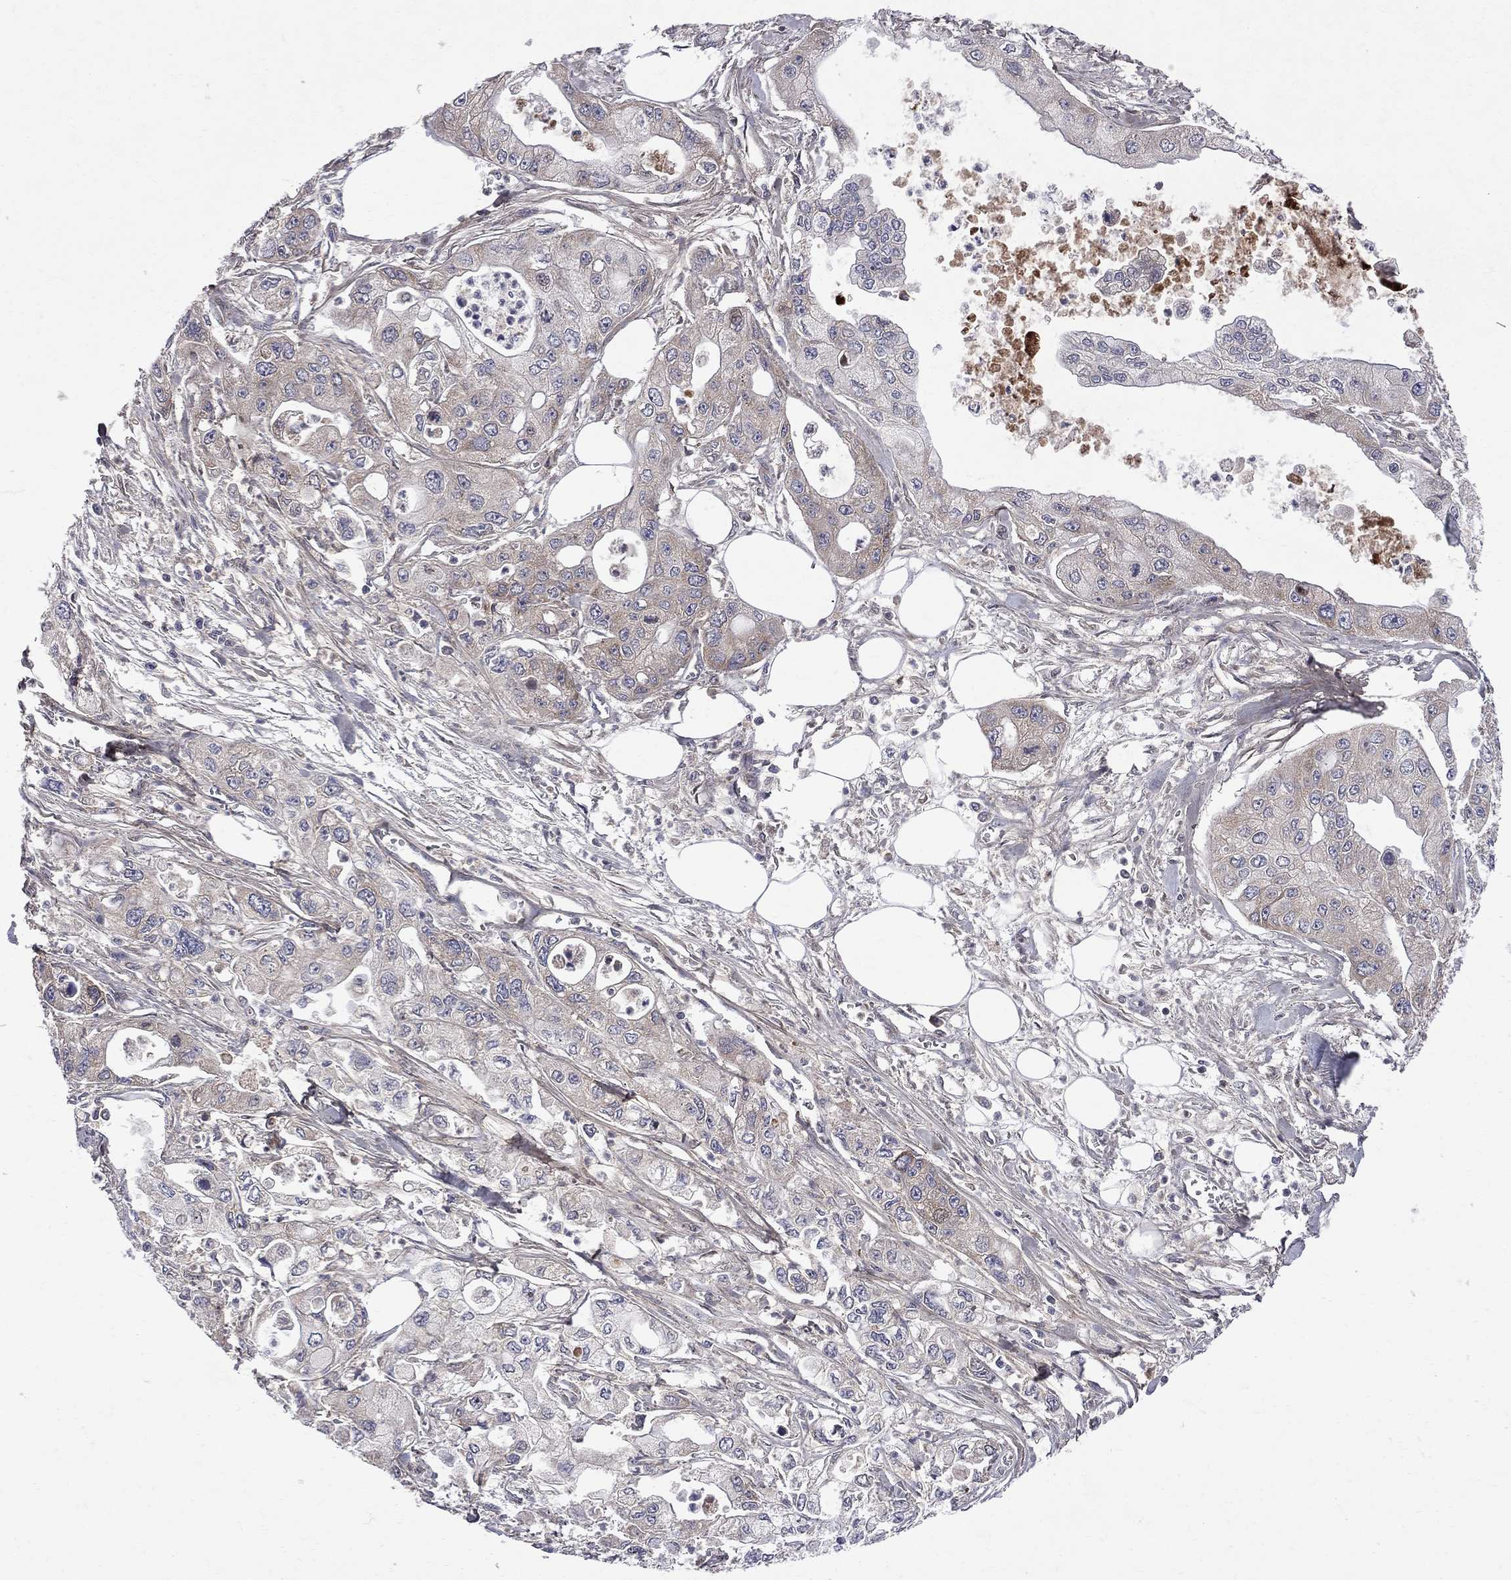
{"staining": {"intensity": "weak", "quantity": "<25%", "location": "cytoplasmic/membranous"}, "tissue": "pancreatic cancer", "cell_type": "Tumor cells", "image_type": "cancer", "snomed": [{"axis": "morphology", "description": "Adenocarcinoma, NOS"}, {"axis": "topography", "description": "Pancreas"}], "caption": "Tumor cells are negative for protein expression in human adenocarcinoma (pancreatic).", "gene": "CNOT11", "patient": {"sex": "male", "age": 70}}